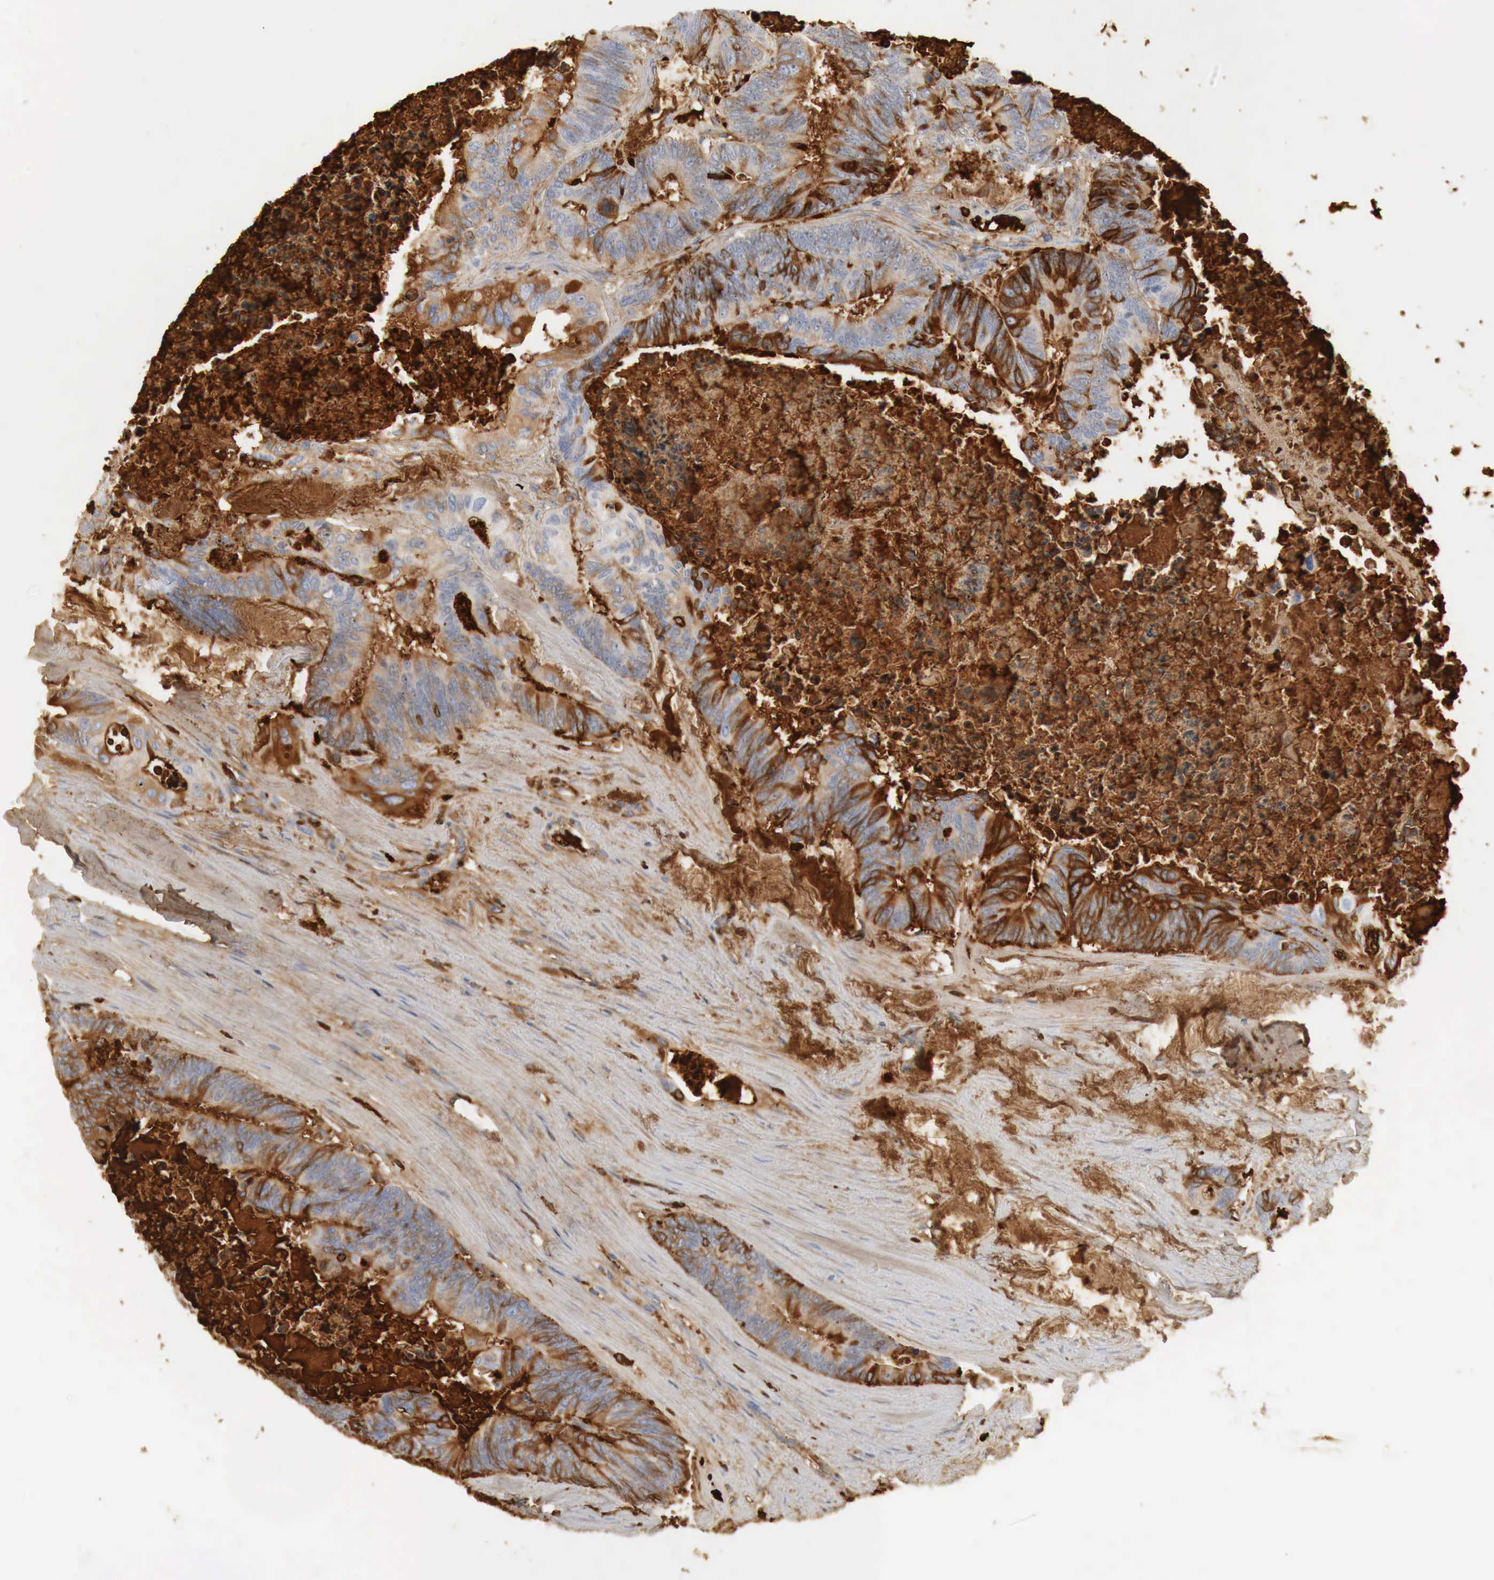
{"staining": {"intensity": "weak", "quantity": "25%-75%", "location": "cytoplasmic/membranous"}, "tissue": "colorectal cancer", "cell_type": "Tumor cells", "image_type": "cancer", "snomed": [{"axis": "morphology", "description": "Adenocarcinoma, NOS"}, {"axis": "topography", "description": "Colon"}], "caption": "The immunohistochemical stain highlights weak cytoplasmic/membranous positivity in tumor cells of colorectal adenocarcinoma tissue.", "gene": "IGLC3", "patient": {"sex": "male", "age": 65}}